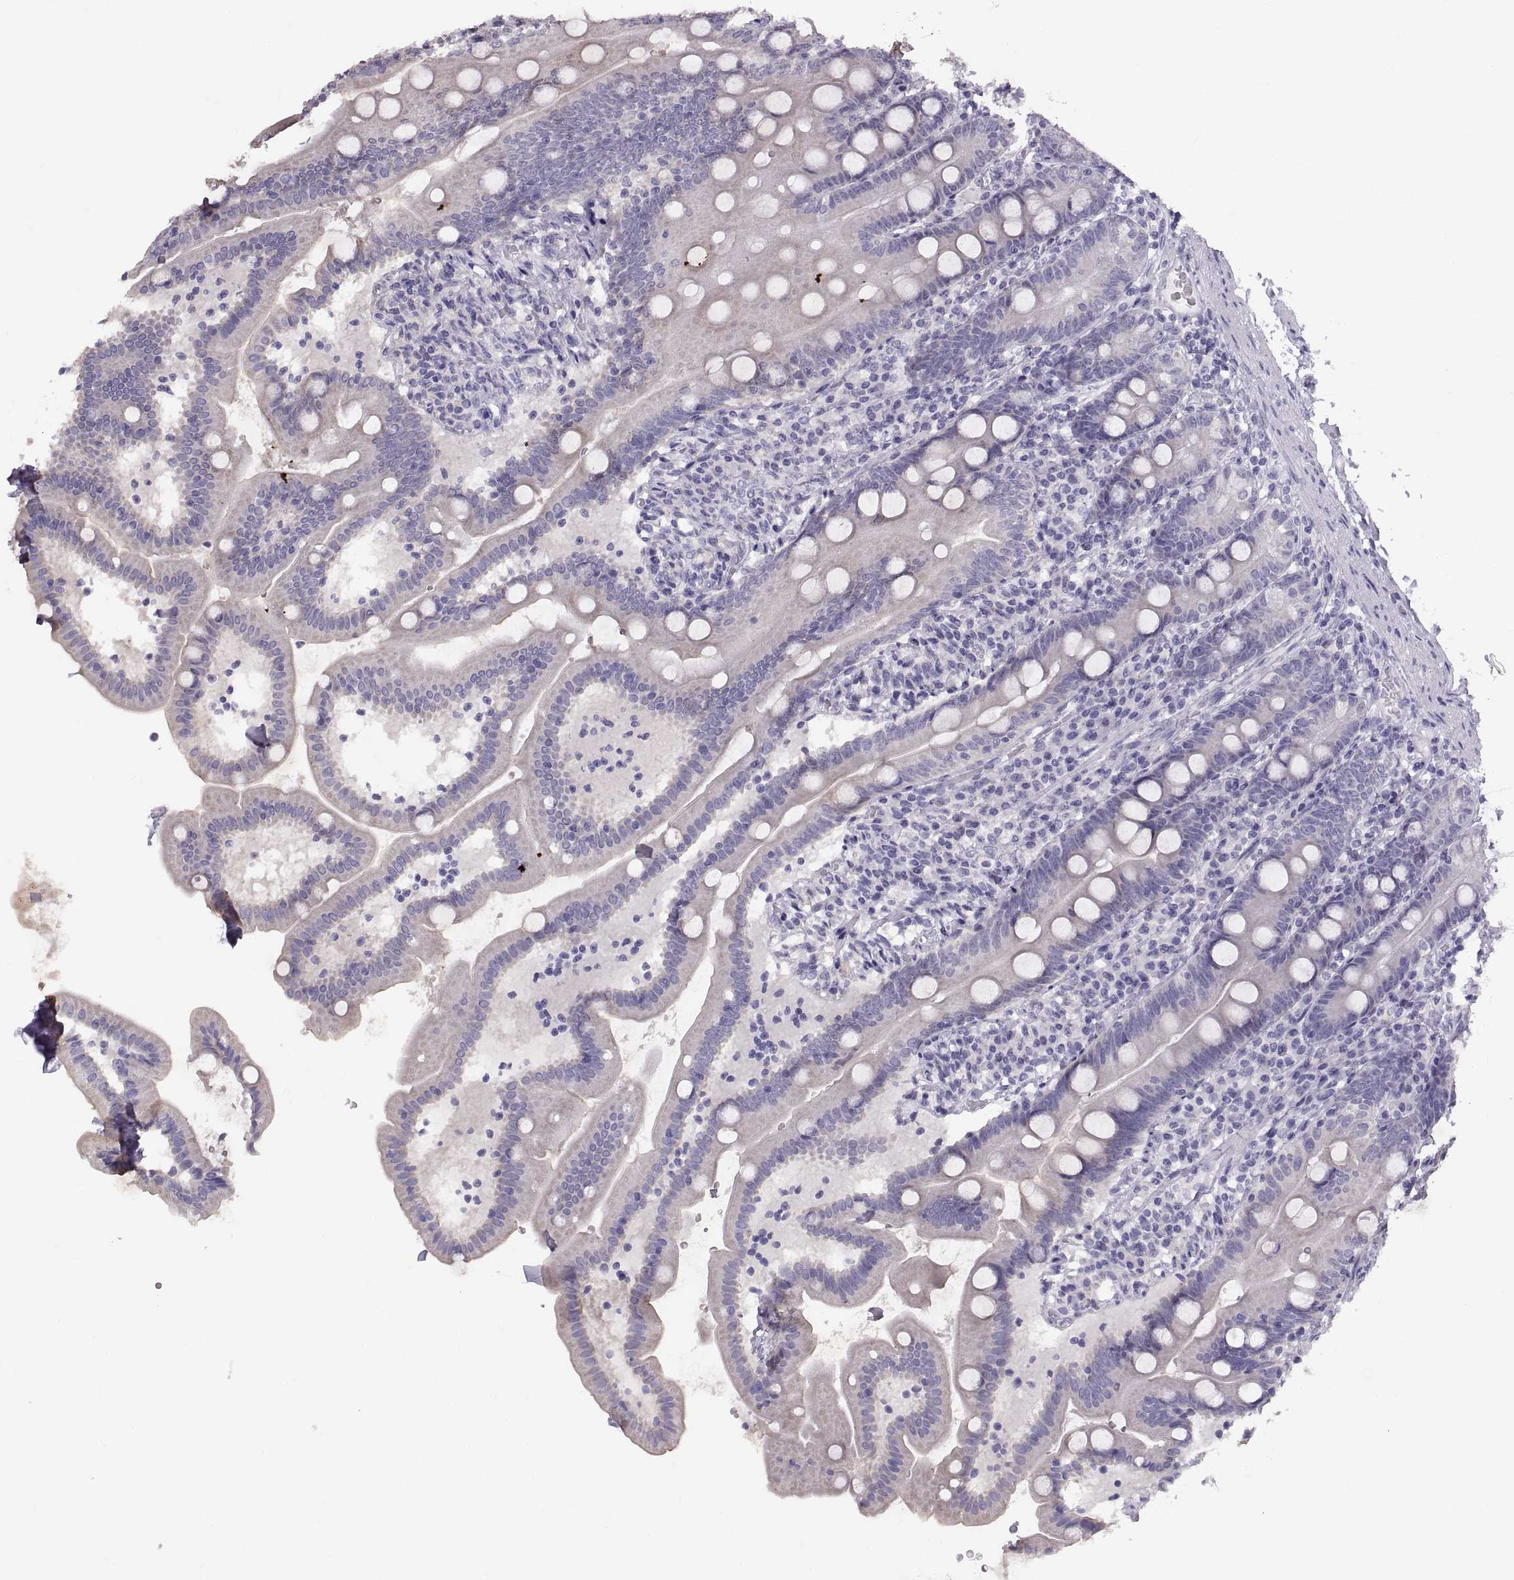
{"staining": {"intensity": "negative", "quantity": "none", "location": "none"}, "tissue": "duodenum", "cell_type": "Glandular cells", "image_type": "normal", "snomed": [{"axis": "morphology", "description": "Normal tissue, NOS"}, {"axis": "topography", "description": "Duodenum"}], "caption": "A histopathology image of human duodenum is negative for staining in glandular cells. The staining was performed using DAB to visualize the protein expression in brown, while the nuclei were stained in blue with hematoxylin (Magnification: 20x).", "gene": "WBP2NL", "patient": {"sex": "female", "age": 67}}